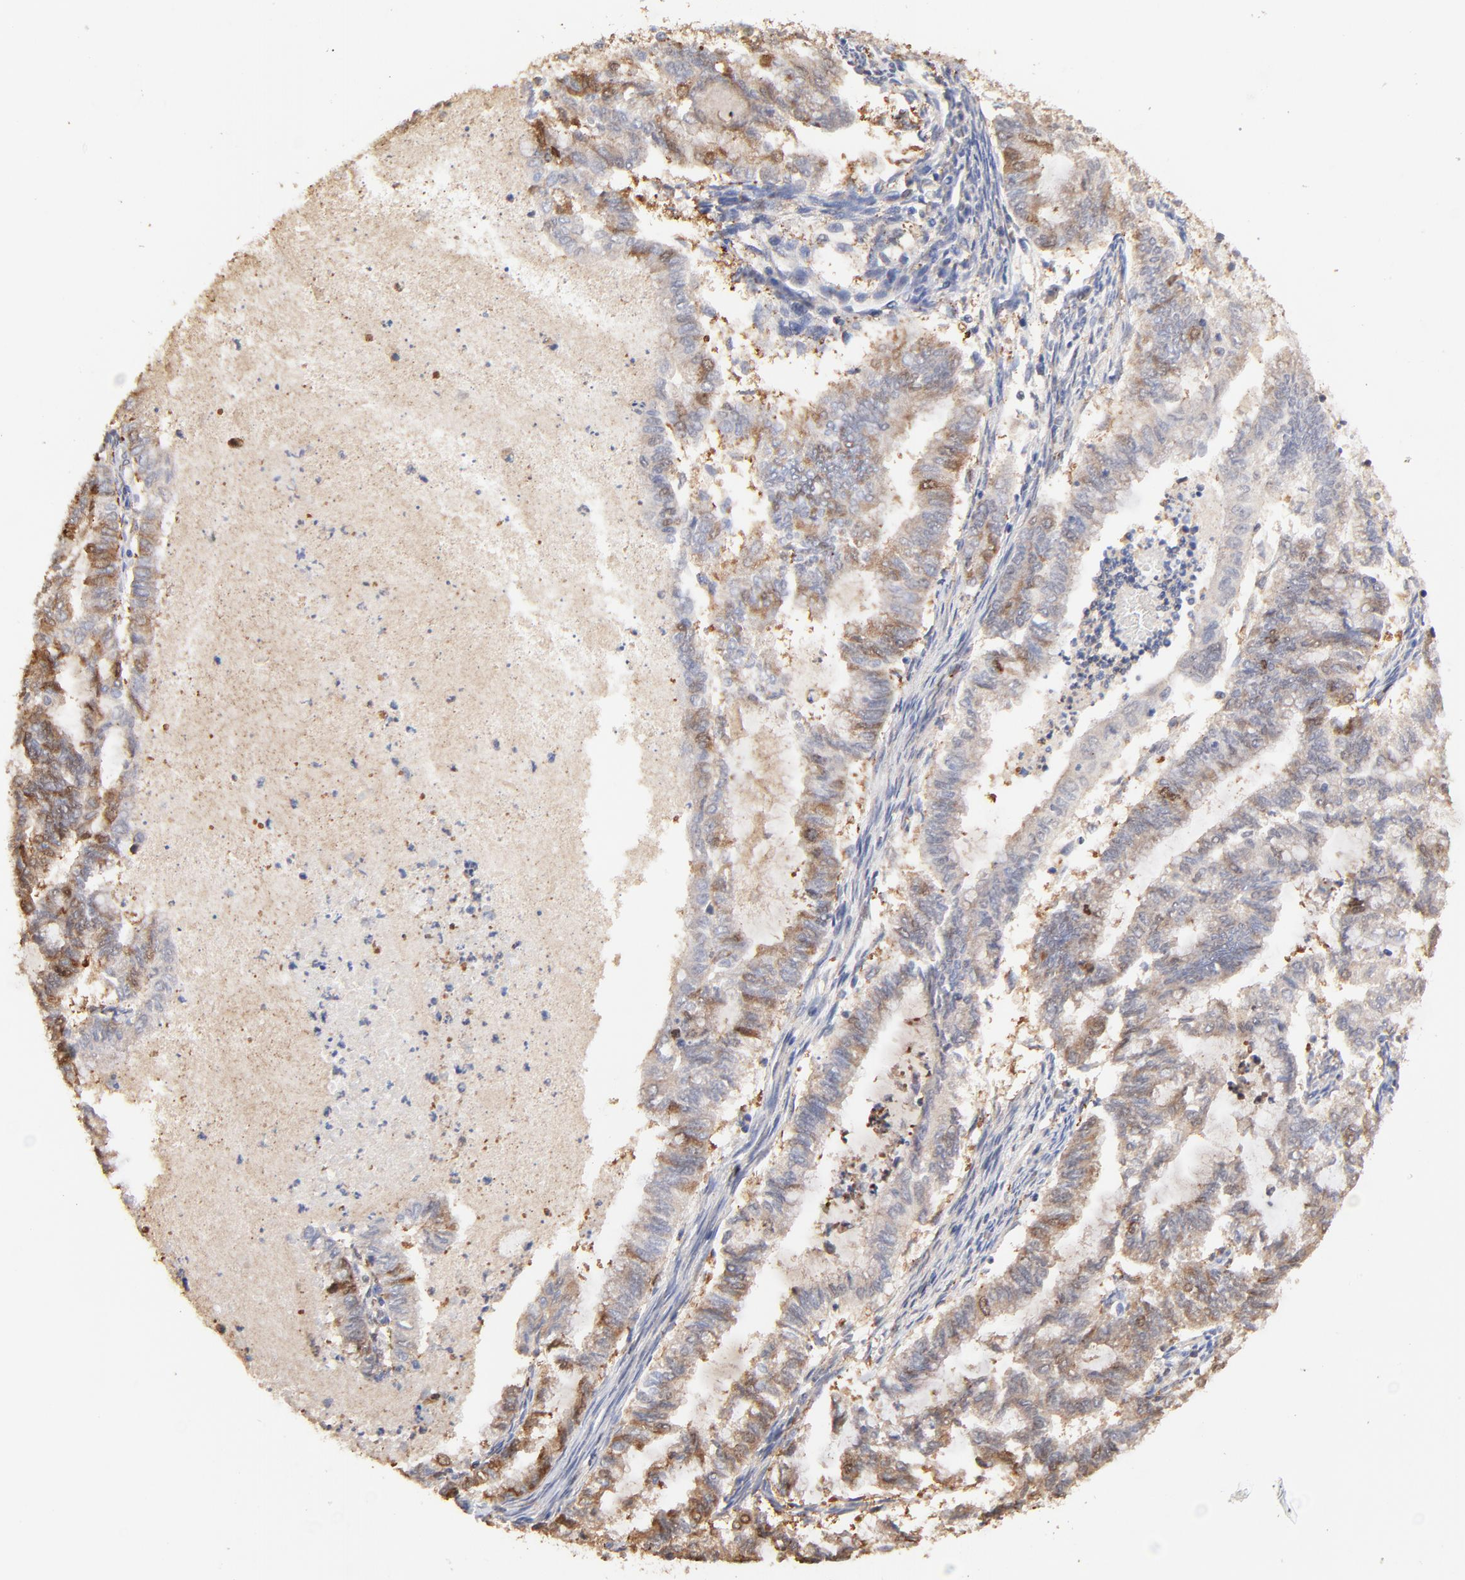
{"staining": {"intensity": "moderate", "quantity": "<25%", "location": "cytoplasmic/membranous,nuclear"}, "tissue": "endometrial cancer", "cell_type": "Tumor cells", "image_type": "cancer", "snomed": [{"axis": "morphology", "description": "Adenocarcinoma, NOS"}, {"axis": "topography", "description": "Endometrium"}], "caption": "Endometrial cancer stained with a brown dye shows moderate cytoplasmic/membranous and nuclear positive expression in approximately <25% of tumor cells.", "gene": "BIRC5", "patient": {"sex": "female", "age": 79}}